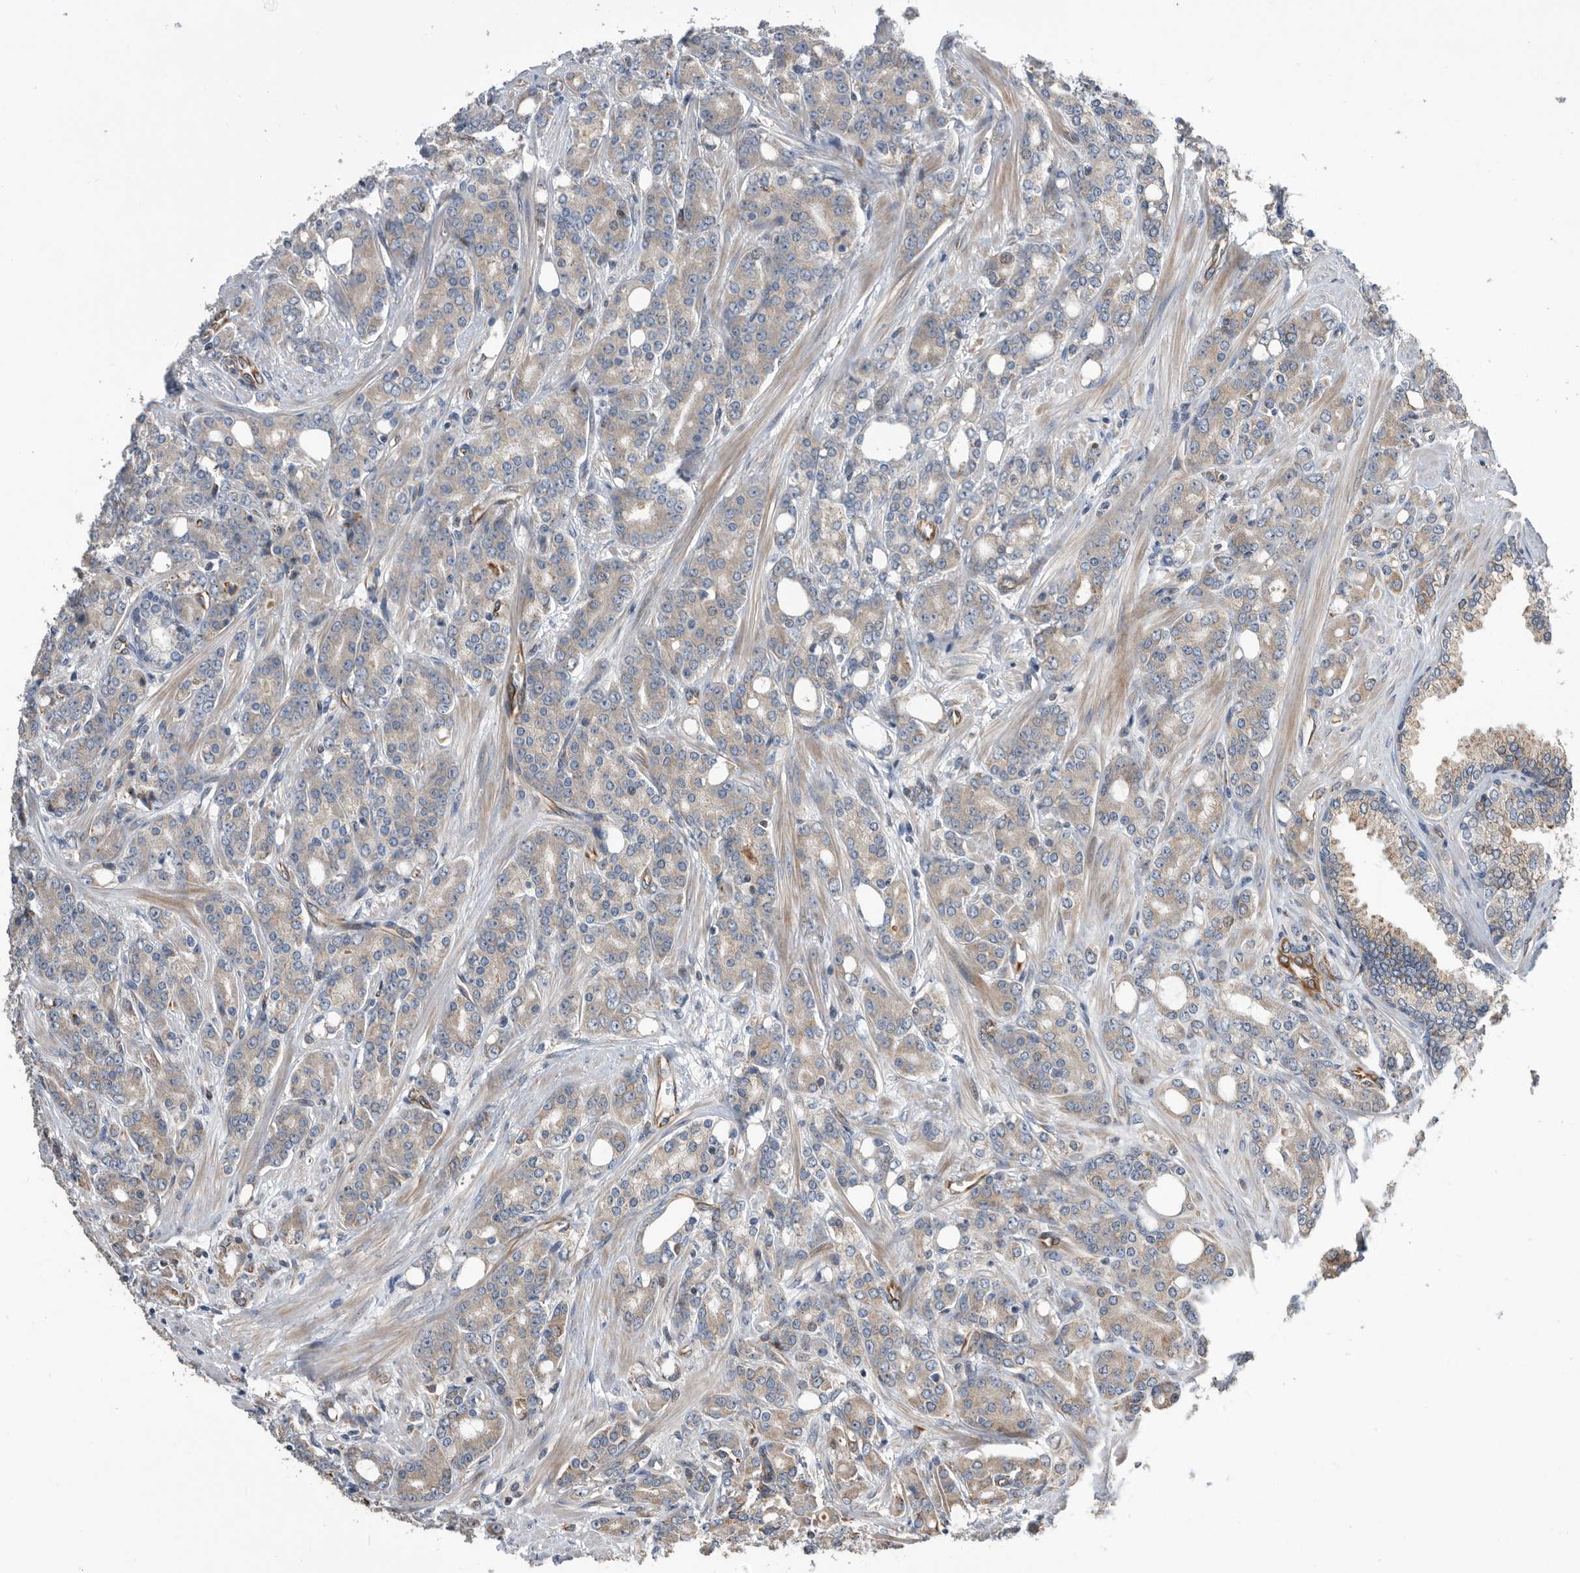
{"staining": {"intensity": "weak", "quantity": "<25%", "location": "cytoplasmic/membranous"}, "tissue": "prostate cancer", "cell_type": "Tumor cells", "image_type": "cancer", "snomed": [{"axis": "morphology", "description": "Adenocarcinoma, High grade"}, {"axis": "topography", "description": "Prostate"}], "caption": "Immunohistochemistry photomicrograph of human prostate cancer stained for a protein (brown), which exhibits no expression in tumor cells. The staining was performed using DAB (3,3'-diaminobenzidine) to visualize the protein expression in brown, while the nuclei were stained in blue with hematoxylin (Magnification: 20x).", "gene": "SERINC2", "patient": {"sex": "male", "age": 62}}